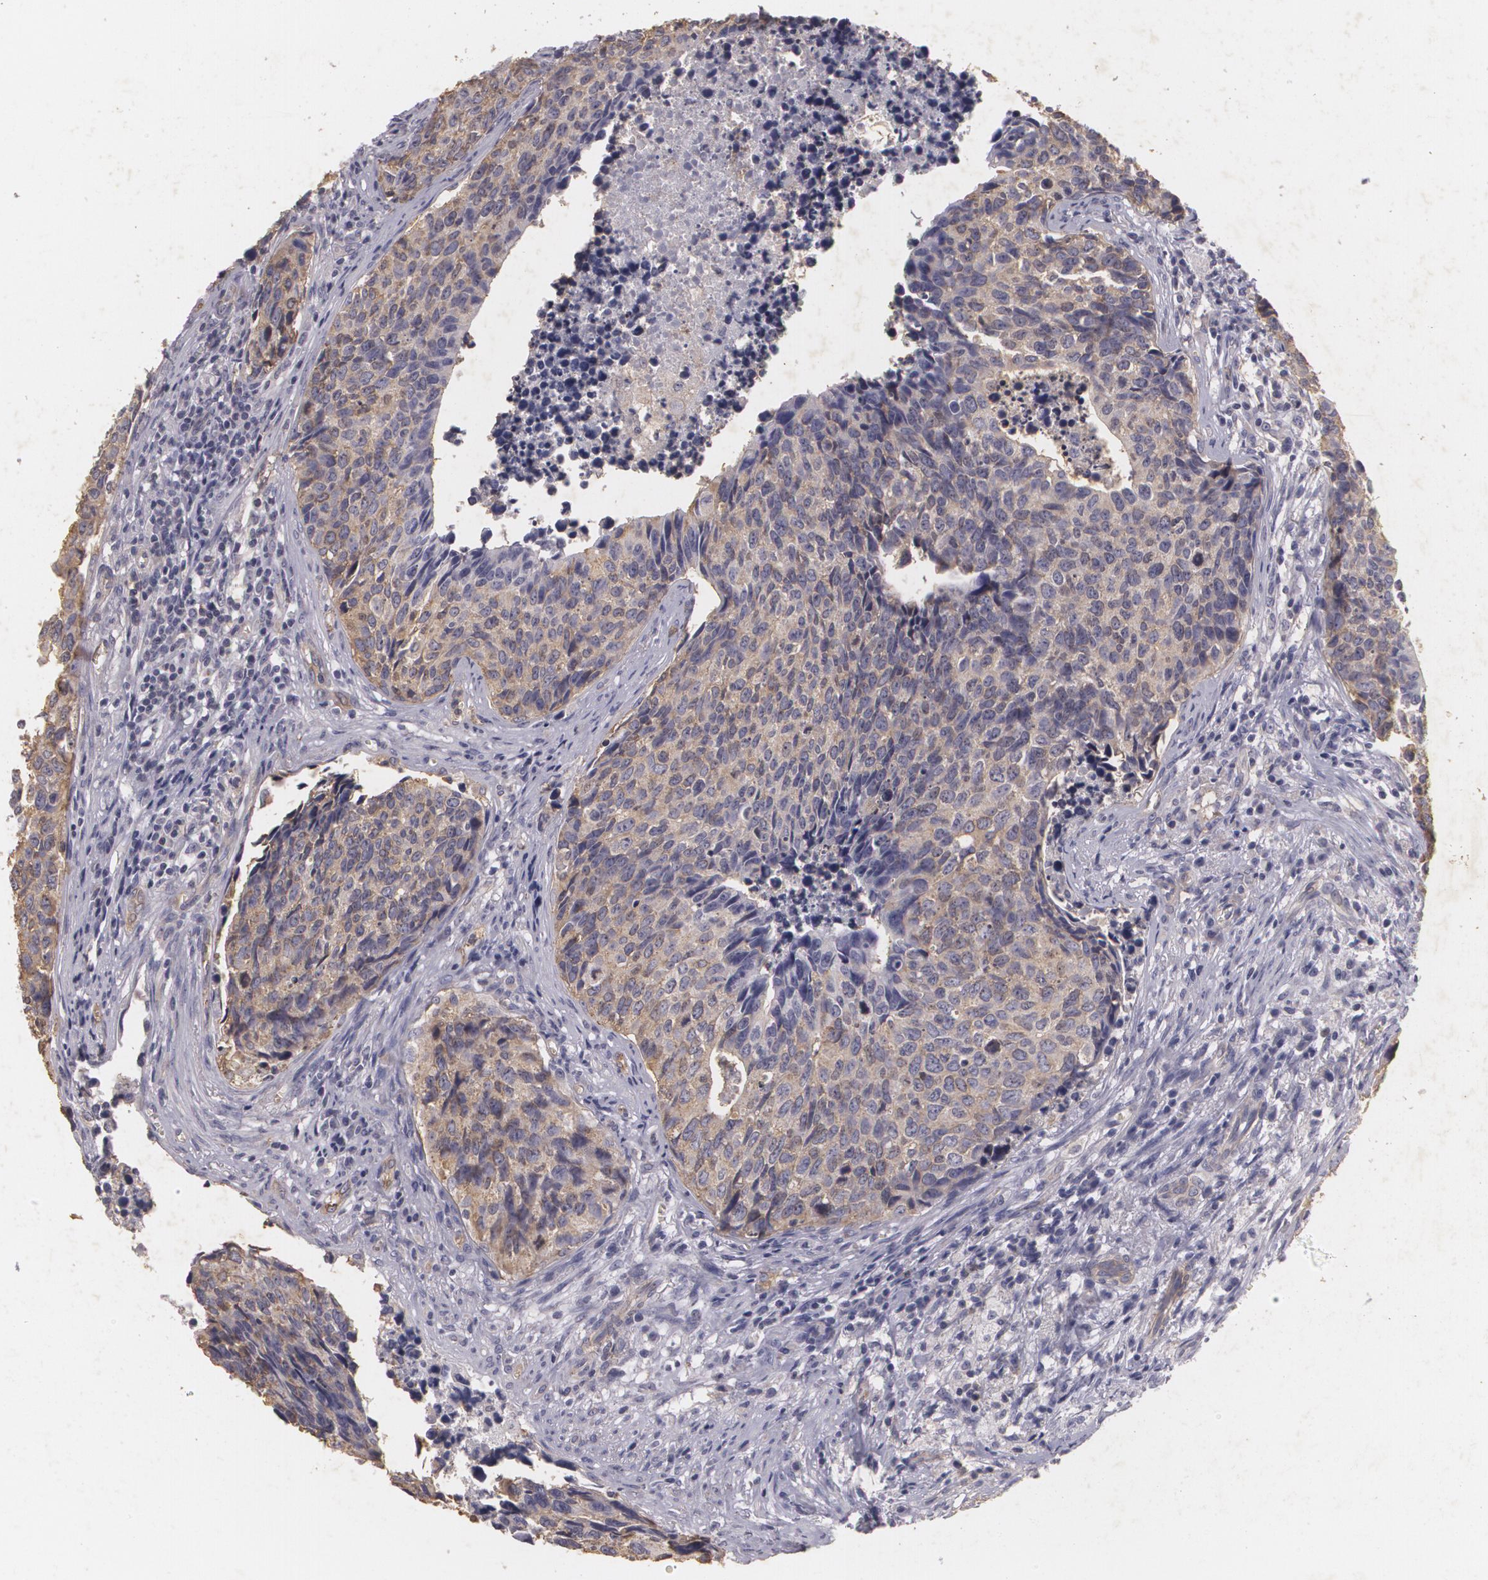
{"staining": {"intensity": "weak", "quantity": ">75%", "location": "cytoplasmic/membranous"}, "tissue": "urothelial cancer", "cell_type": "Tumor cells", "image_type": "cancer", "snomed": [{"axis": "morphology", "description": "Urothelial carcinoma, High grade"}, {"axis": "topography", "description": "Urinary bladder"}], "caption": "Immunohistochemistry (IHC) micrograph of neoplastic tissue: urothelial cancer stained using immunohistochemistry (IHC) displays low levels of weak protein expression localized specifically in the cytoplasmic/membranous of tumor cells, appearing as a cytoplasmic/membranous brown color.", "gene": "KCNA4", "patient": {"sex": "male", "age": 81}}